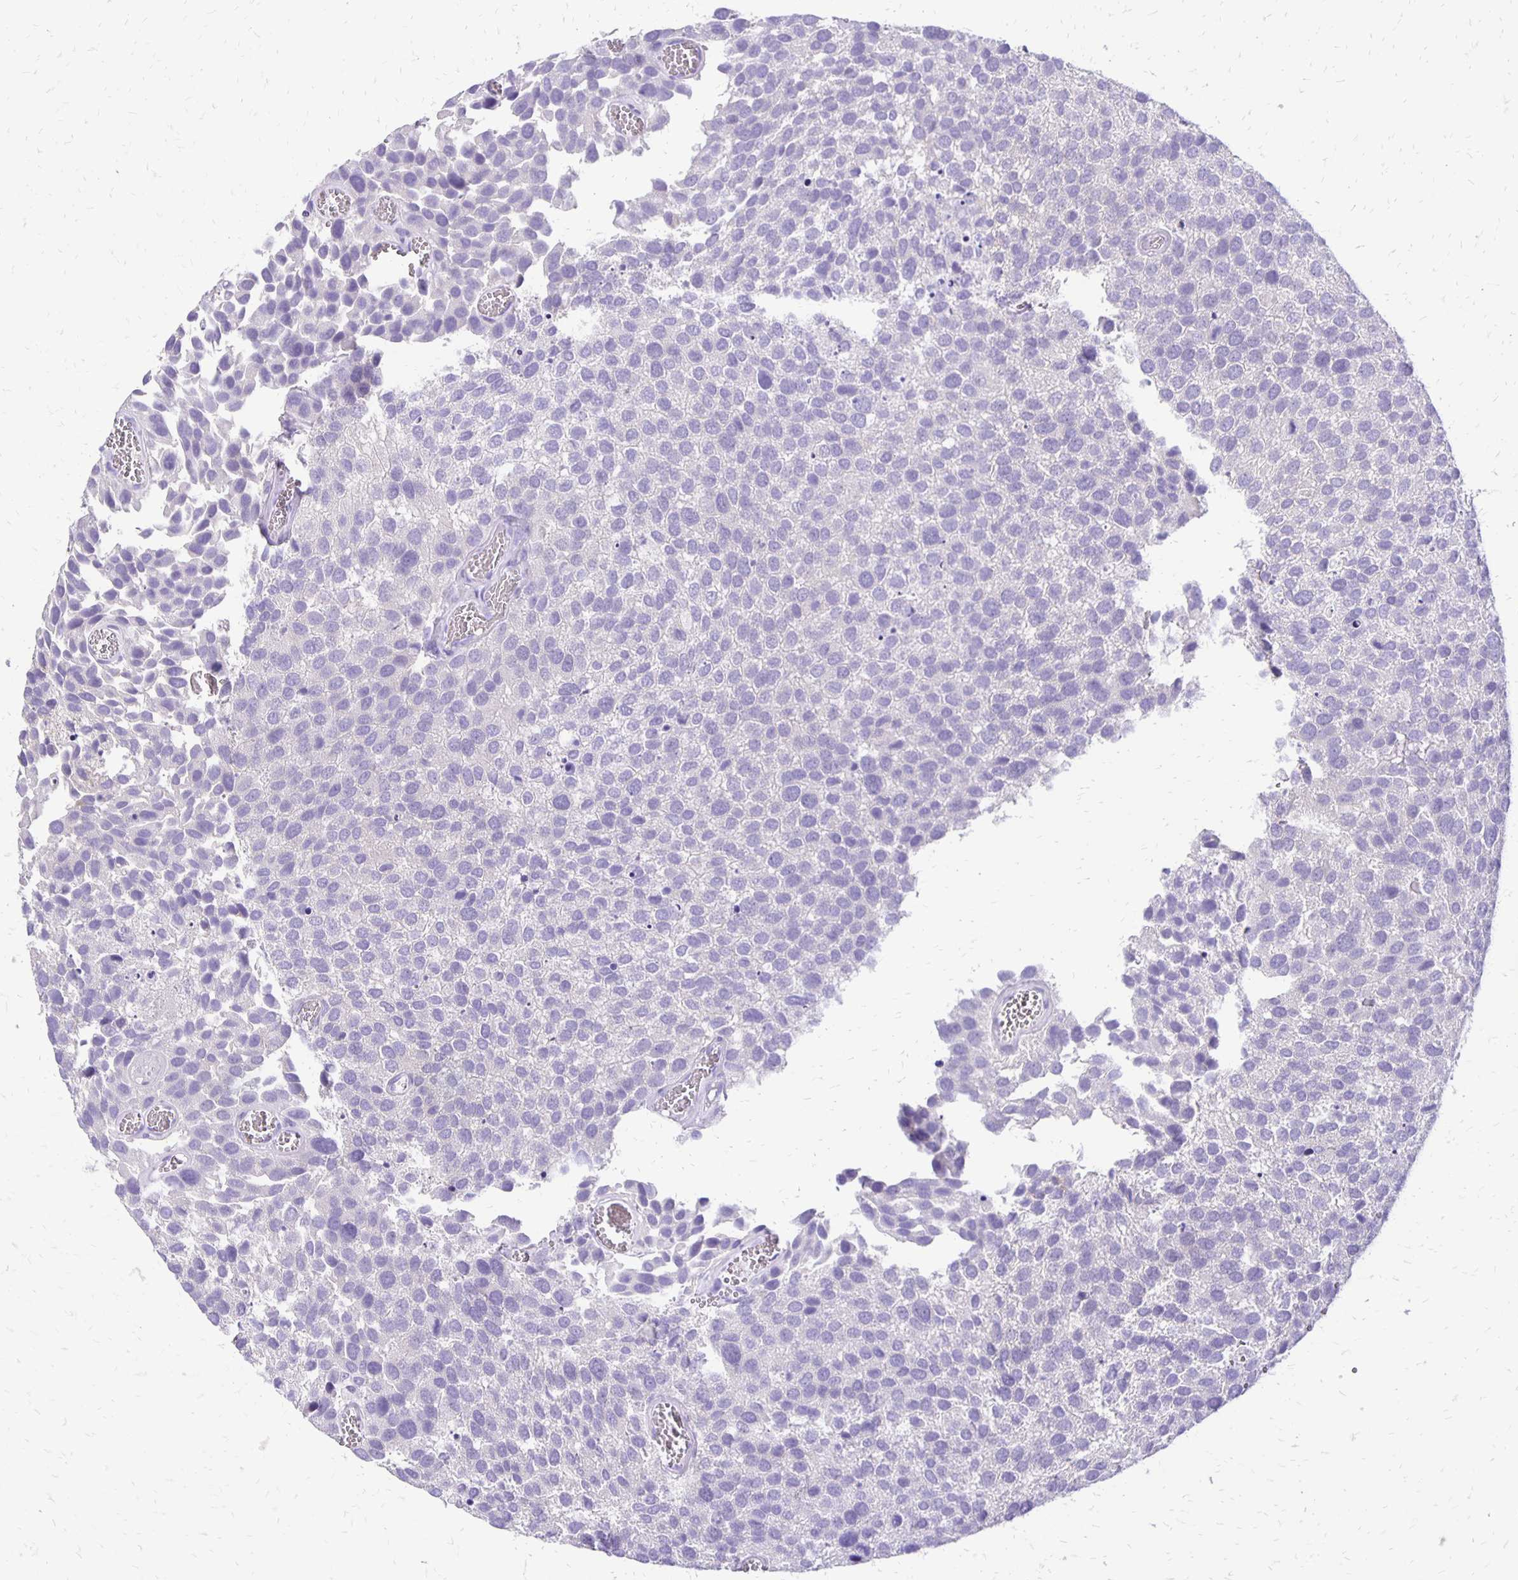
{"staining": {"intensity": "negative", "quantity": "none", "location": "none"}, "tissue": "urothelial cancer", "cell_type": "Tumor cells", "image_type": "cancer", "snomed": [{"axis": "morphology", "description": "Urothelial carcinoma, Low grade"}, {"axis": "topography", "description": "Urinary bladder"}], "caption": "Tumor cells are negative for brown protein staining in urothelial carcinoma (low-grade).", "gene": "ANKRD45", "patient": {"sex": "female", "age": 69}}